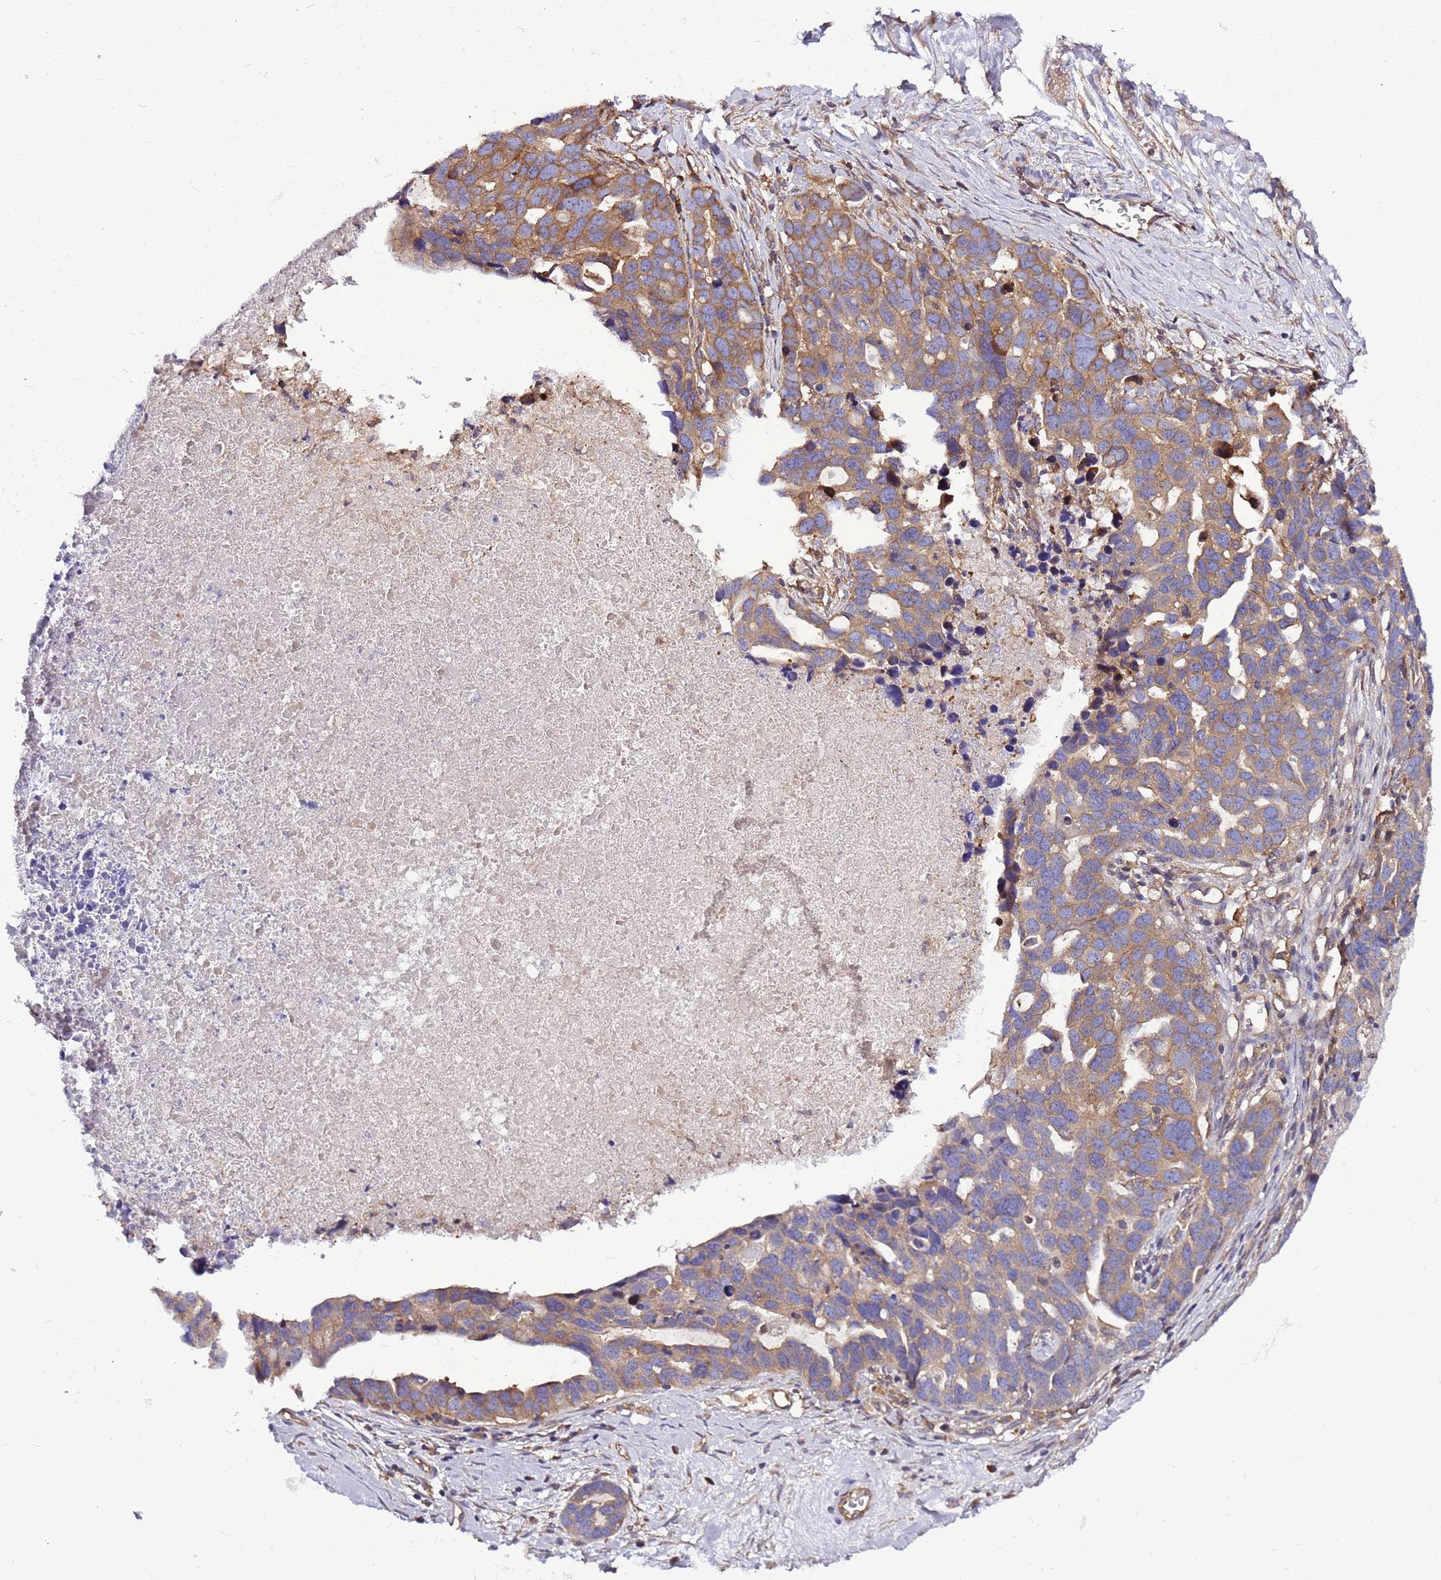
{"staining": {"intensity": "moderate", "quantity": ">75%", "location": "cytoplasmic/membranous"}, "tissue": "ovarian cancer", "cell_type": "Tumor cells", "image_type": "cancer", "snomed": [{"axis": "morphology", "description": "Cystadenocarcinoma, serous, NOS"}, {"axis": "topography", "description": "Ovary"}], "caption": "Ovarian cancer tissue demonstrates moderate cytoplasmic/membranous expression in about >75% of tumor cells, visualized by immunohistochemistry.", "gene": "ATXN2L", "patient": {"sex": "female", "age": 54}}